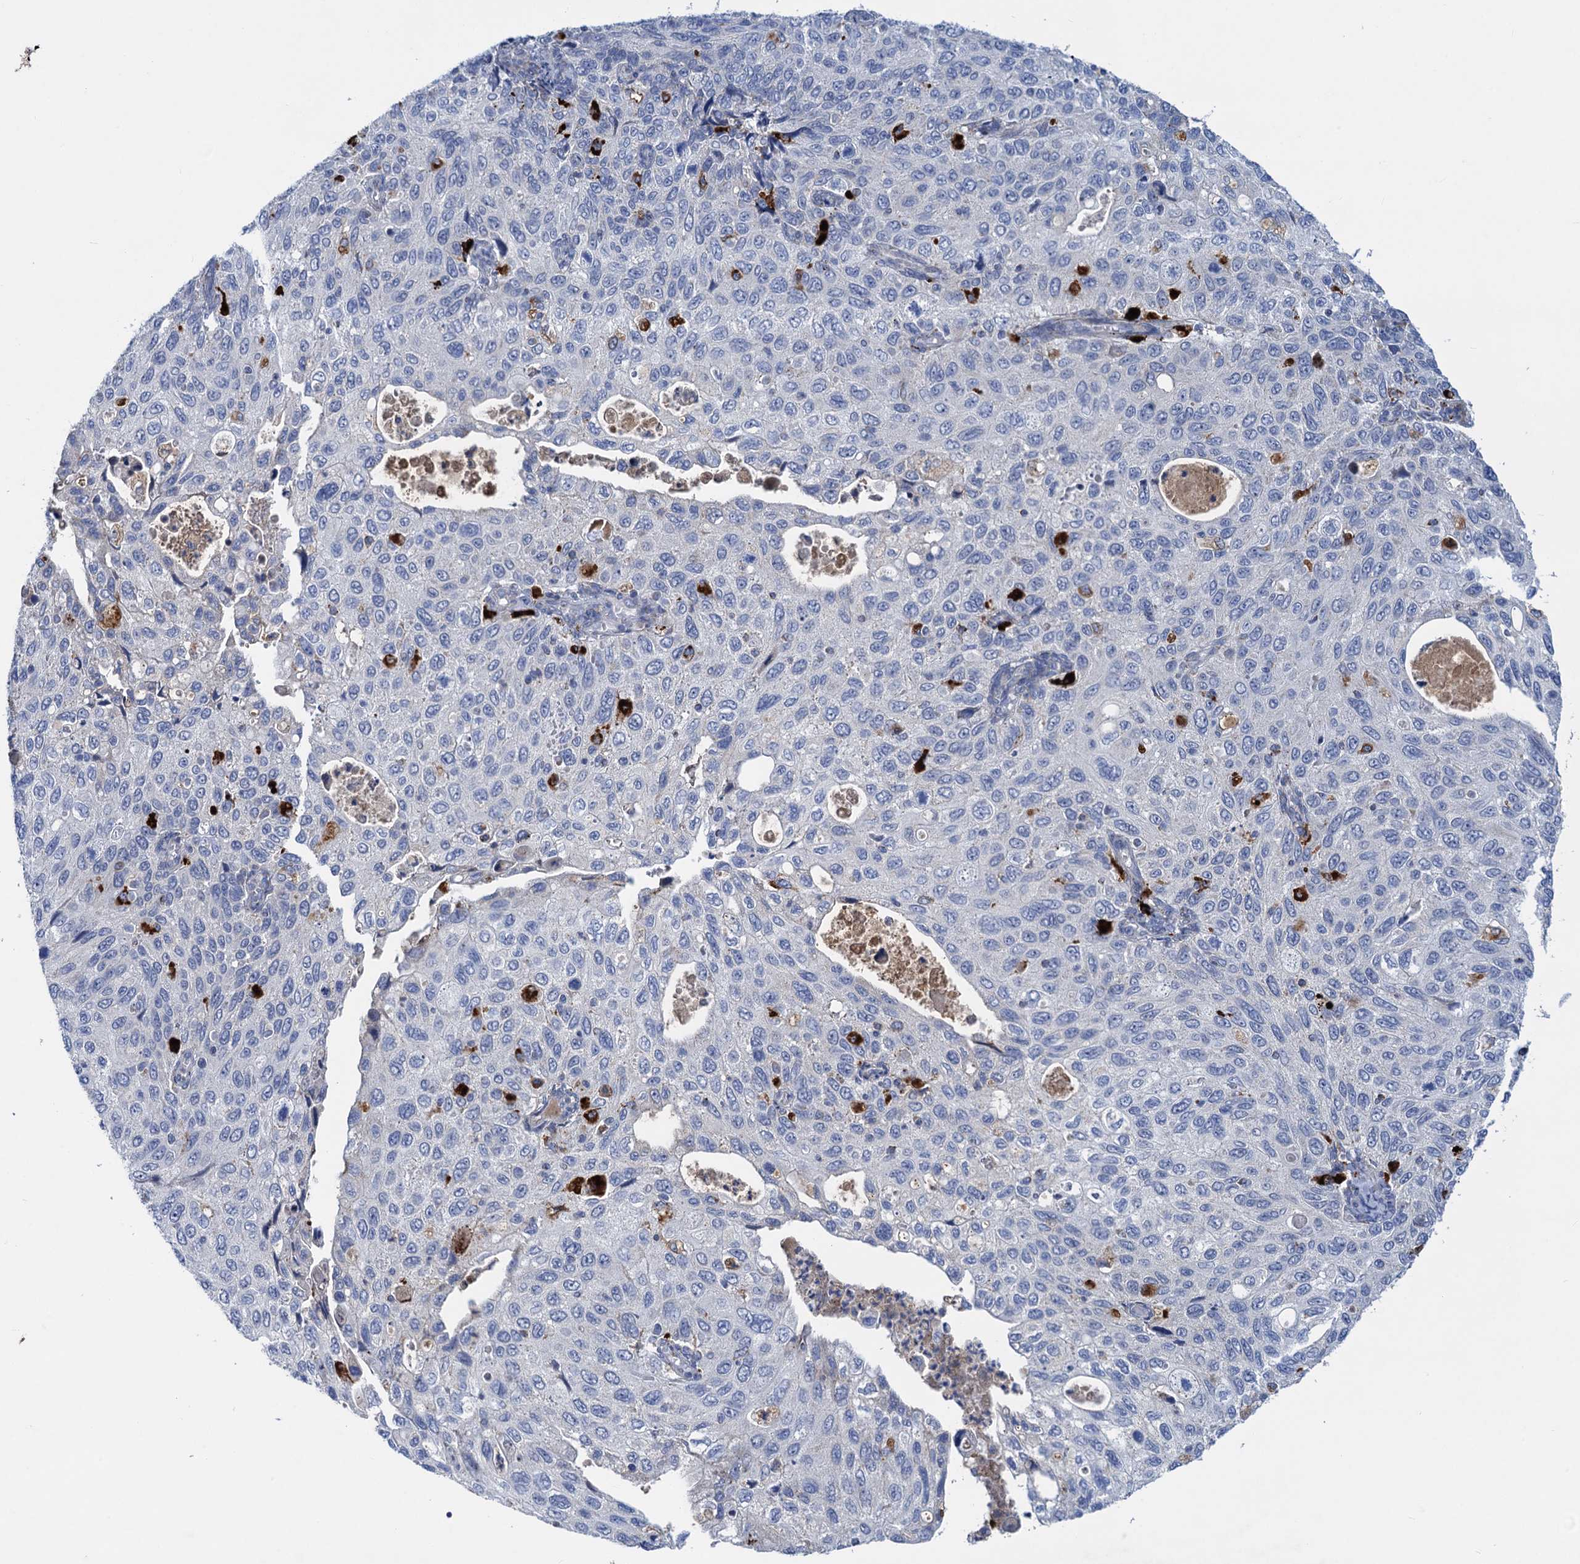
{"staining": {"intensity": "negative", "quantity": "none", "location": "none"}, "tissue": "cervical cancer", "cell_type": "Tumor cells", "image_type": "cancer", "snomed": [{"axis": "morphology", "description": "Squamous cell carcinoma, NOS"}, {"axis": "topography", "description": "Cervix"}], "caption": "DAB (3,3'-diaminobenzidine) immunohistochemical staining of cervical cancer (squamous cell carcinoma) exhibits no significant positivity in tumor cells.", "gene": "ANKS3", "patient": {"sex": "female", "age": 70}}